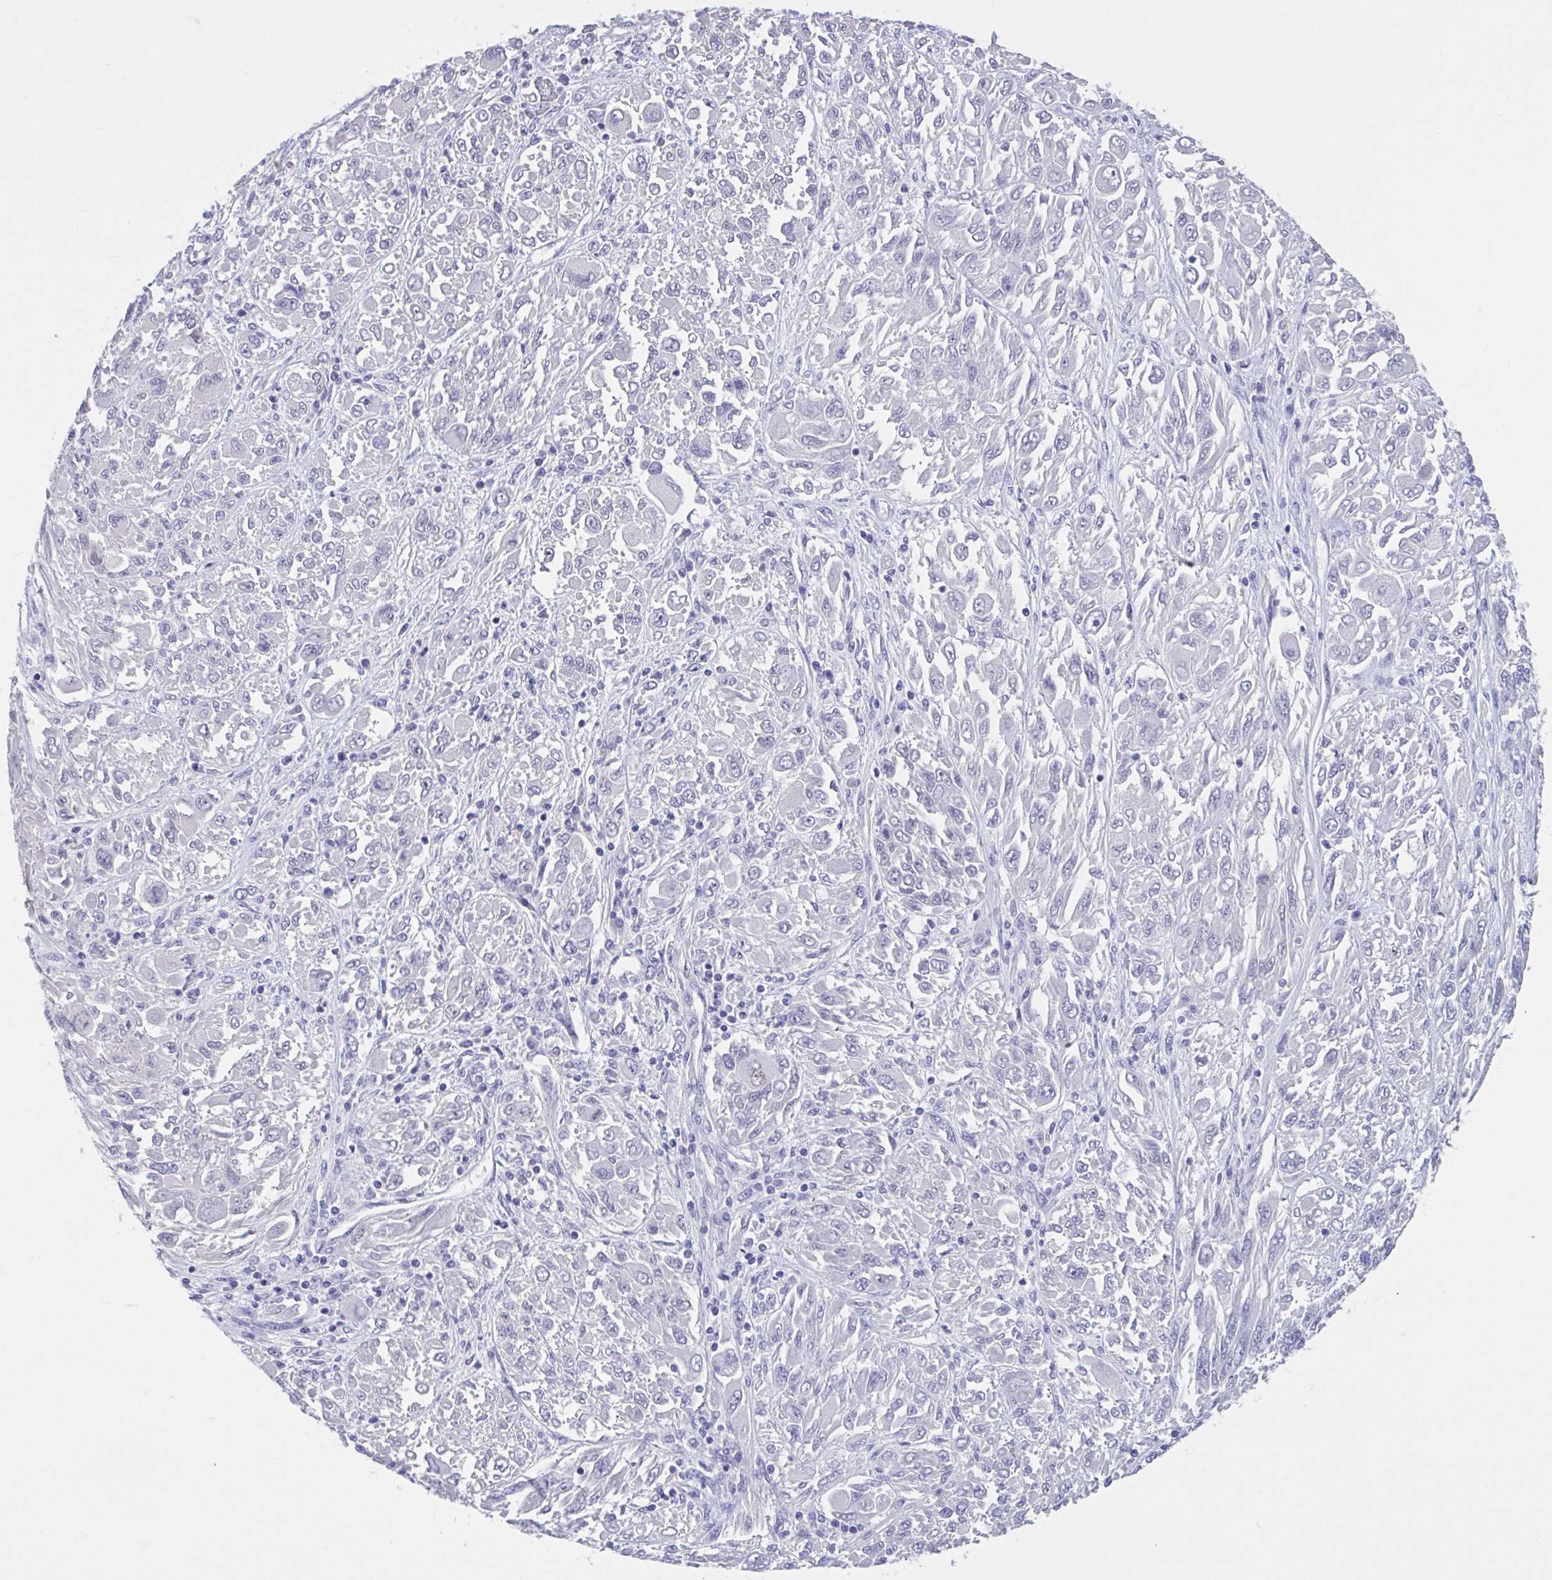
{"staining": {"intensity": "negative", "quantity": "none", "location": "none"}, "tissue": "melanoma", "cell_type": "Tumor cells", "image_type": "cancer", "snomed": [{"axis": "morphology", "description": "Malignant melanoma, NOS"}, {"axis": "topography", "description": "Skin"}], "caption": "Malignant melanoma was stained to show a protein in brown. There is no significant positivity in tumor cells. (DAB IHC with hematoxylin counter stain).", "gene": "GPR162", "patient": {"sex": "female", "age": 91}}